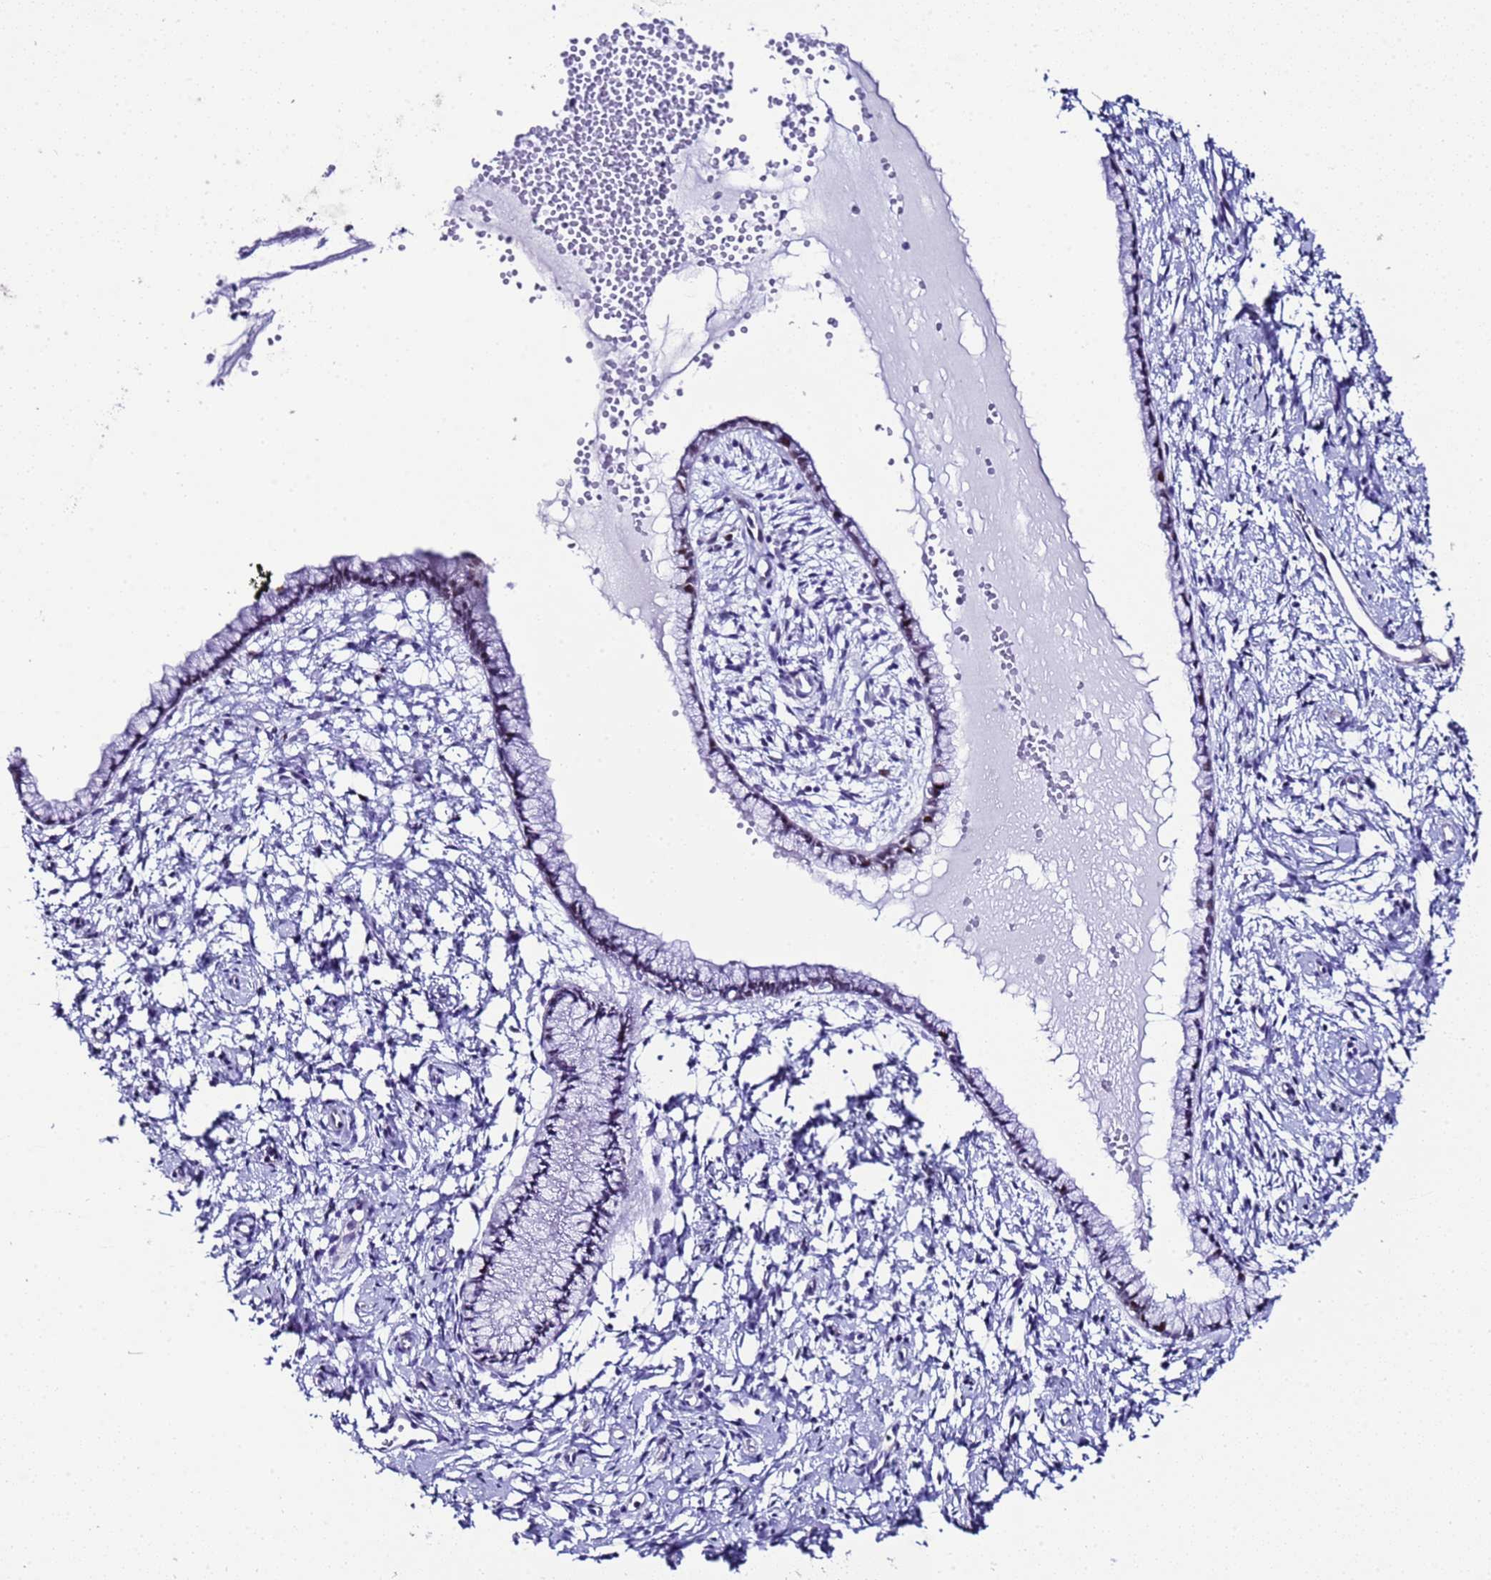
{"staining": {"intensity": "weak", "quantity": "25%-75%", "location": "nuclear"}, "tissue": "cervix", "cell_type": "Glandular cells", "image_type": "normal", "snomed": [{"axis": "morphology", "description": "Normal tissue, NOS"}, {"axis": "topography", "description": "Cervix"}], "caption": "Weak nuclear staining for a protein is appreciated in approximately 25%-75% of glandular cells of normal cervix using immunohistochemistry (IHC).", "gene": "BCL7A", "patient": {"sex": "female", "age": 57}}